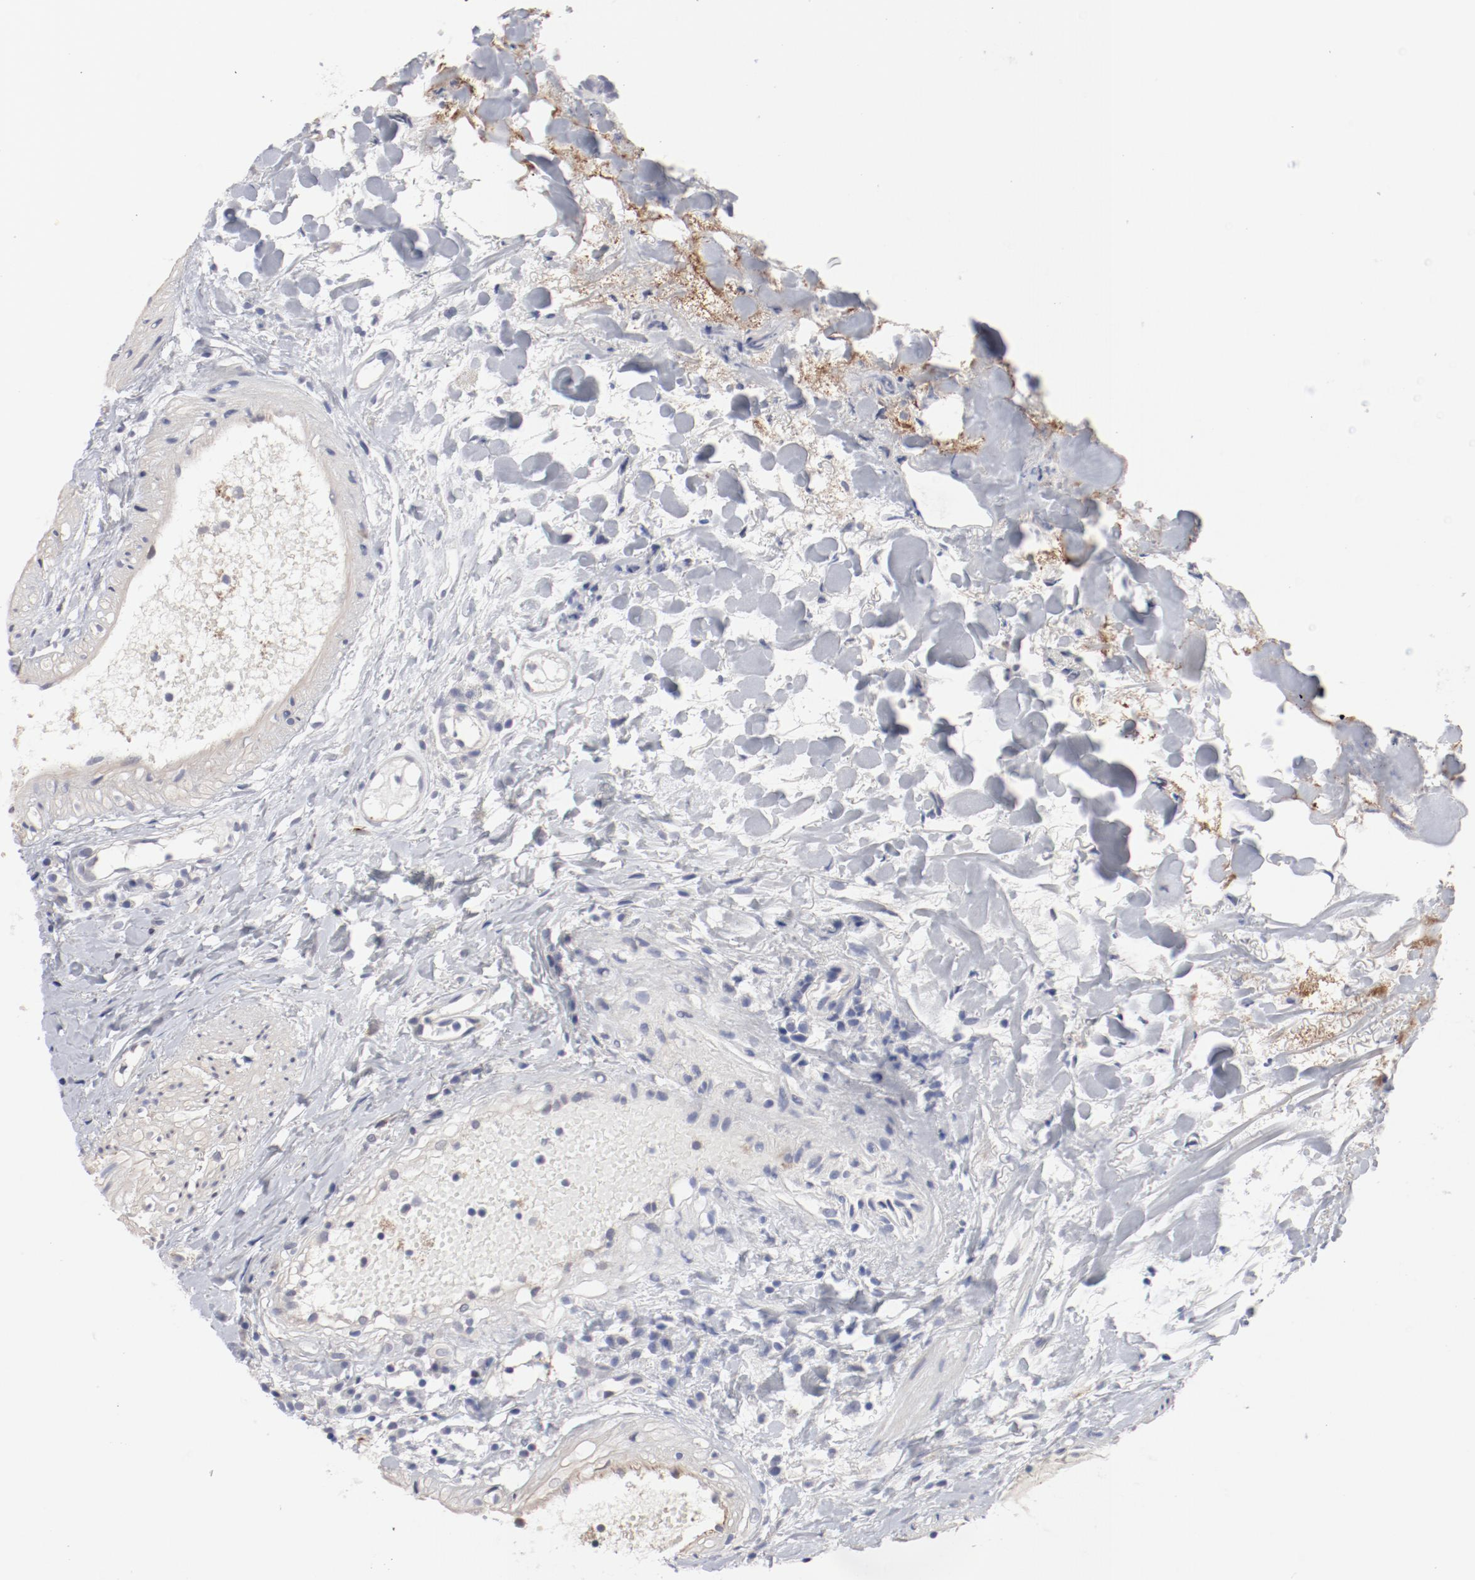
{"staining": {"intensity": "negative", "quantity": "none", "location": "none"}, "tissue": "urothelial cancer", "cell_type": "Tumor cells", "image_type": "cancer", "snomed": [{"axis": "morphology", "description": "Urothelial carcinoma, High grade"}, {"axis": "topography", "description": "Urinary bladder"}], "caption": "High power microscopy micrograph of an immunohistochemistry (IHC) histopathology image of high-grade urothelial carcinoma, revealing no significant expression in tumor cells.", "gene": "FSCB", "patient": {"sex": "female", "age": 75}}